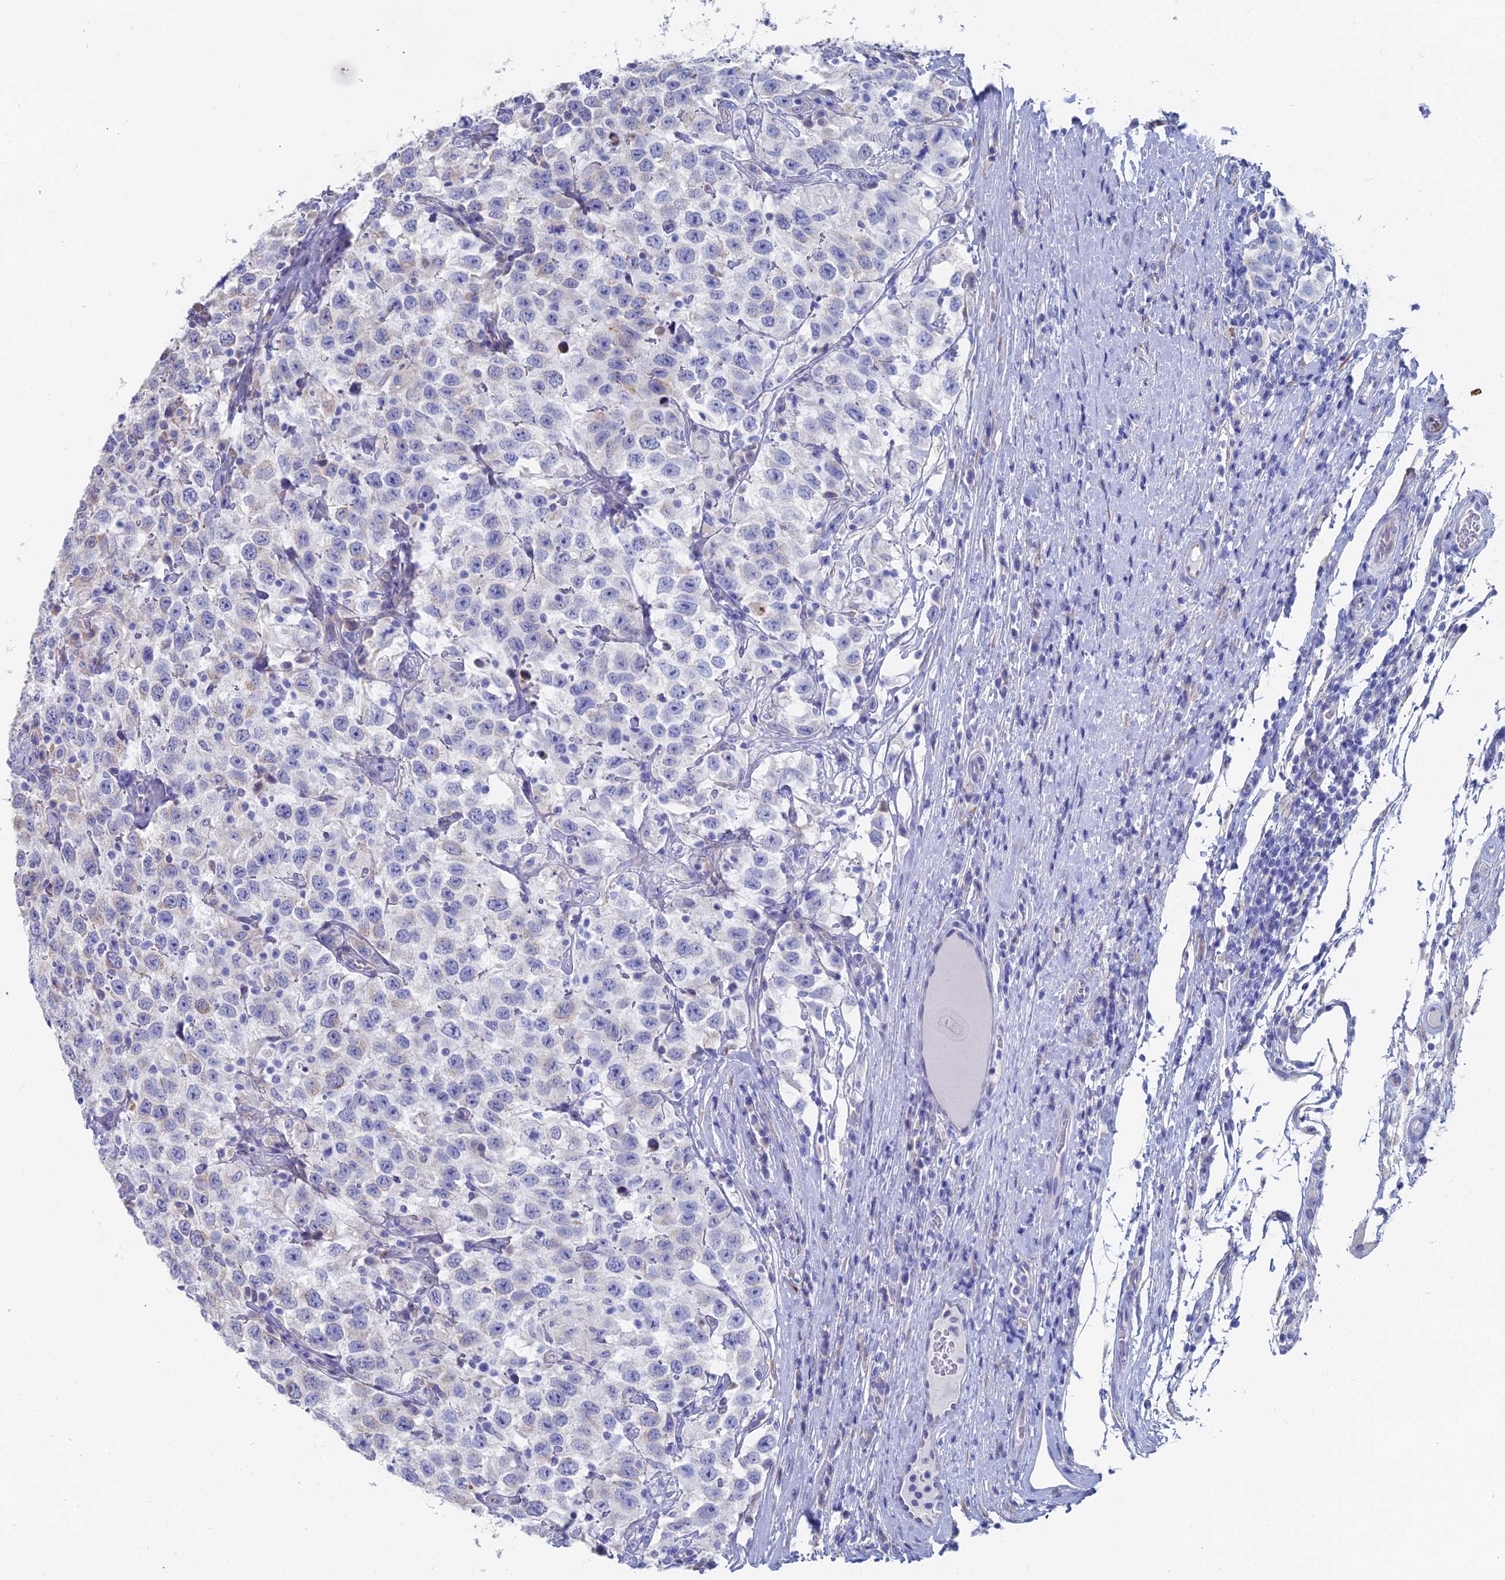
{"staining": {"intensity": "moderate", "quantity": "<25%", "location": "cytoplasmic/membranous"}, "tissue": "testis cancer", "cell_type": "Tumor cells", "image_type": "cancer", "snomed": [{"axis": "morphology", "description": "Seminoma, NOS"}, {"axis": "topography", "description": "Testis"}], "caption": "Protein staining of testis cancer tissue exhibits moderate cytoplasmic/membranous staining in about <25% of tumor cells. (Stains: DAB (3,3'-diaminobenzidine) in brown, nuclei in blue, Microscopy: brightfield microscopy at high magnification).", "gene": "TNNT3", "patient": {"sex": "male", "age": 41}}